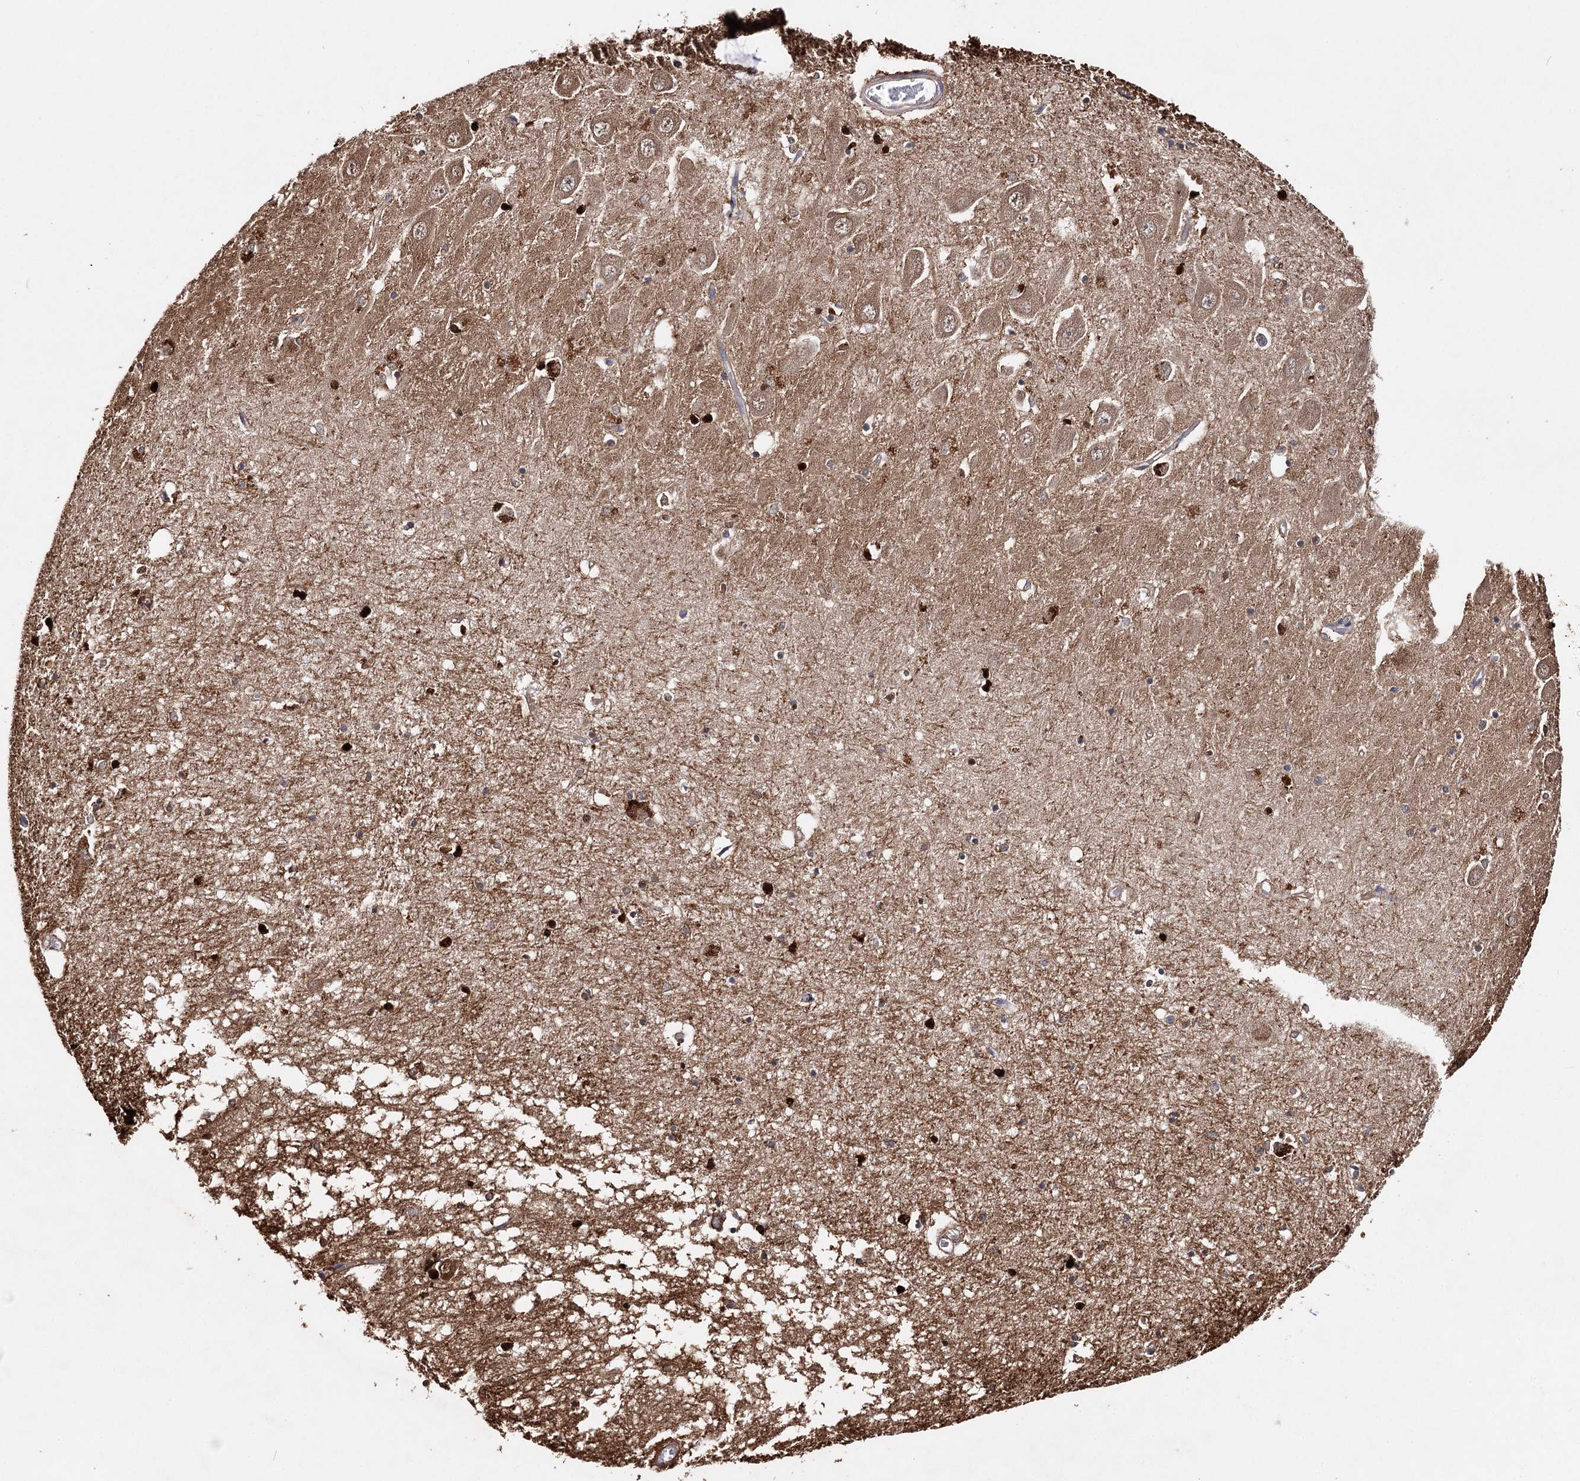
{"staining": {"intensity": "strong", "quantity": ">75%", "location": "cytoplasmic/membranous,nuclear"}, "tissue": "hippocampus", "cell_type": "Glial cells", "image_type": "normal", "snomed": [{"axis": "morphology", "description": "Normal tissue, NOS"}, {"axis": "topography", "description": "Hippocampus"}], "caption": "This photomicrograph exhibits normal hippocampus stained with immunohistochemistry (IHC) to label a protein in brown. The cytoplasmic/membranous,nuclear of glial cells show strong positivity for the protein. Nuclei are counter-stained blue.", "gene": "CFAP46", "patient": {"sex": "male", "age": 70}}